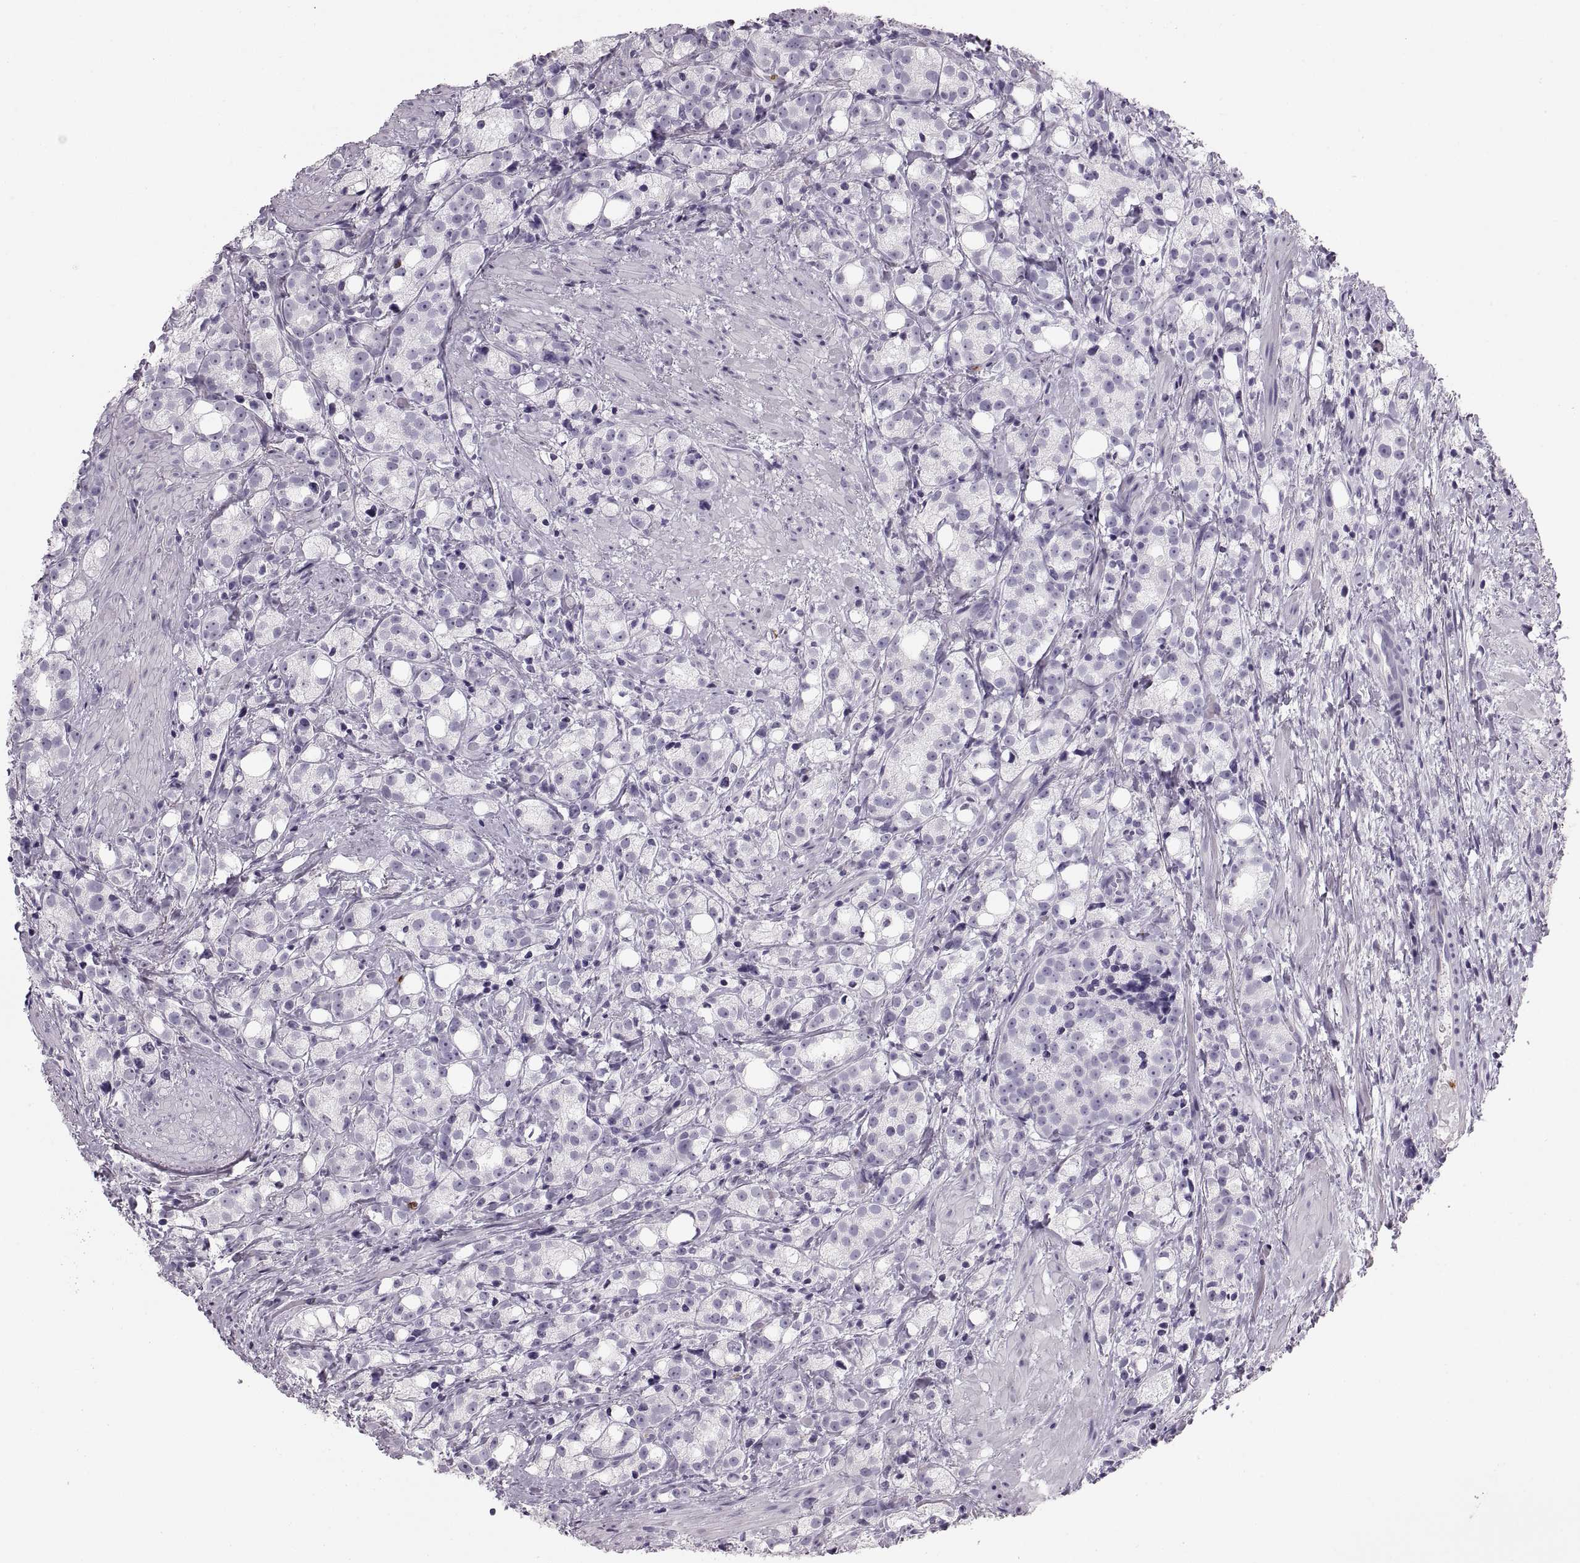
{"staining": {"intensity": "negative", "quantity": "none", "location": "none"}, "tissue": "prostate cancer", "cell_type": "Tumor cells", "image_type": "cancer", "snomed": [{"axis": "morphology", "description": "Adenocarcinoma, High grade"}, {"axis": "topography", "description": "Prostate"}], "caption": "A histopathology image of human adenocarcinoma (high-grade) (prostate) is negative for staining in tumor cells. Nuclei are stained in blue.", "gene": "MILR1", "patient": {"sex": "male", "age": 53}}